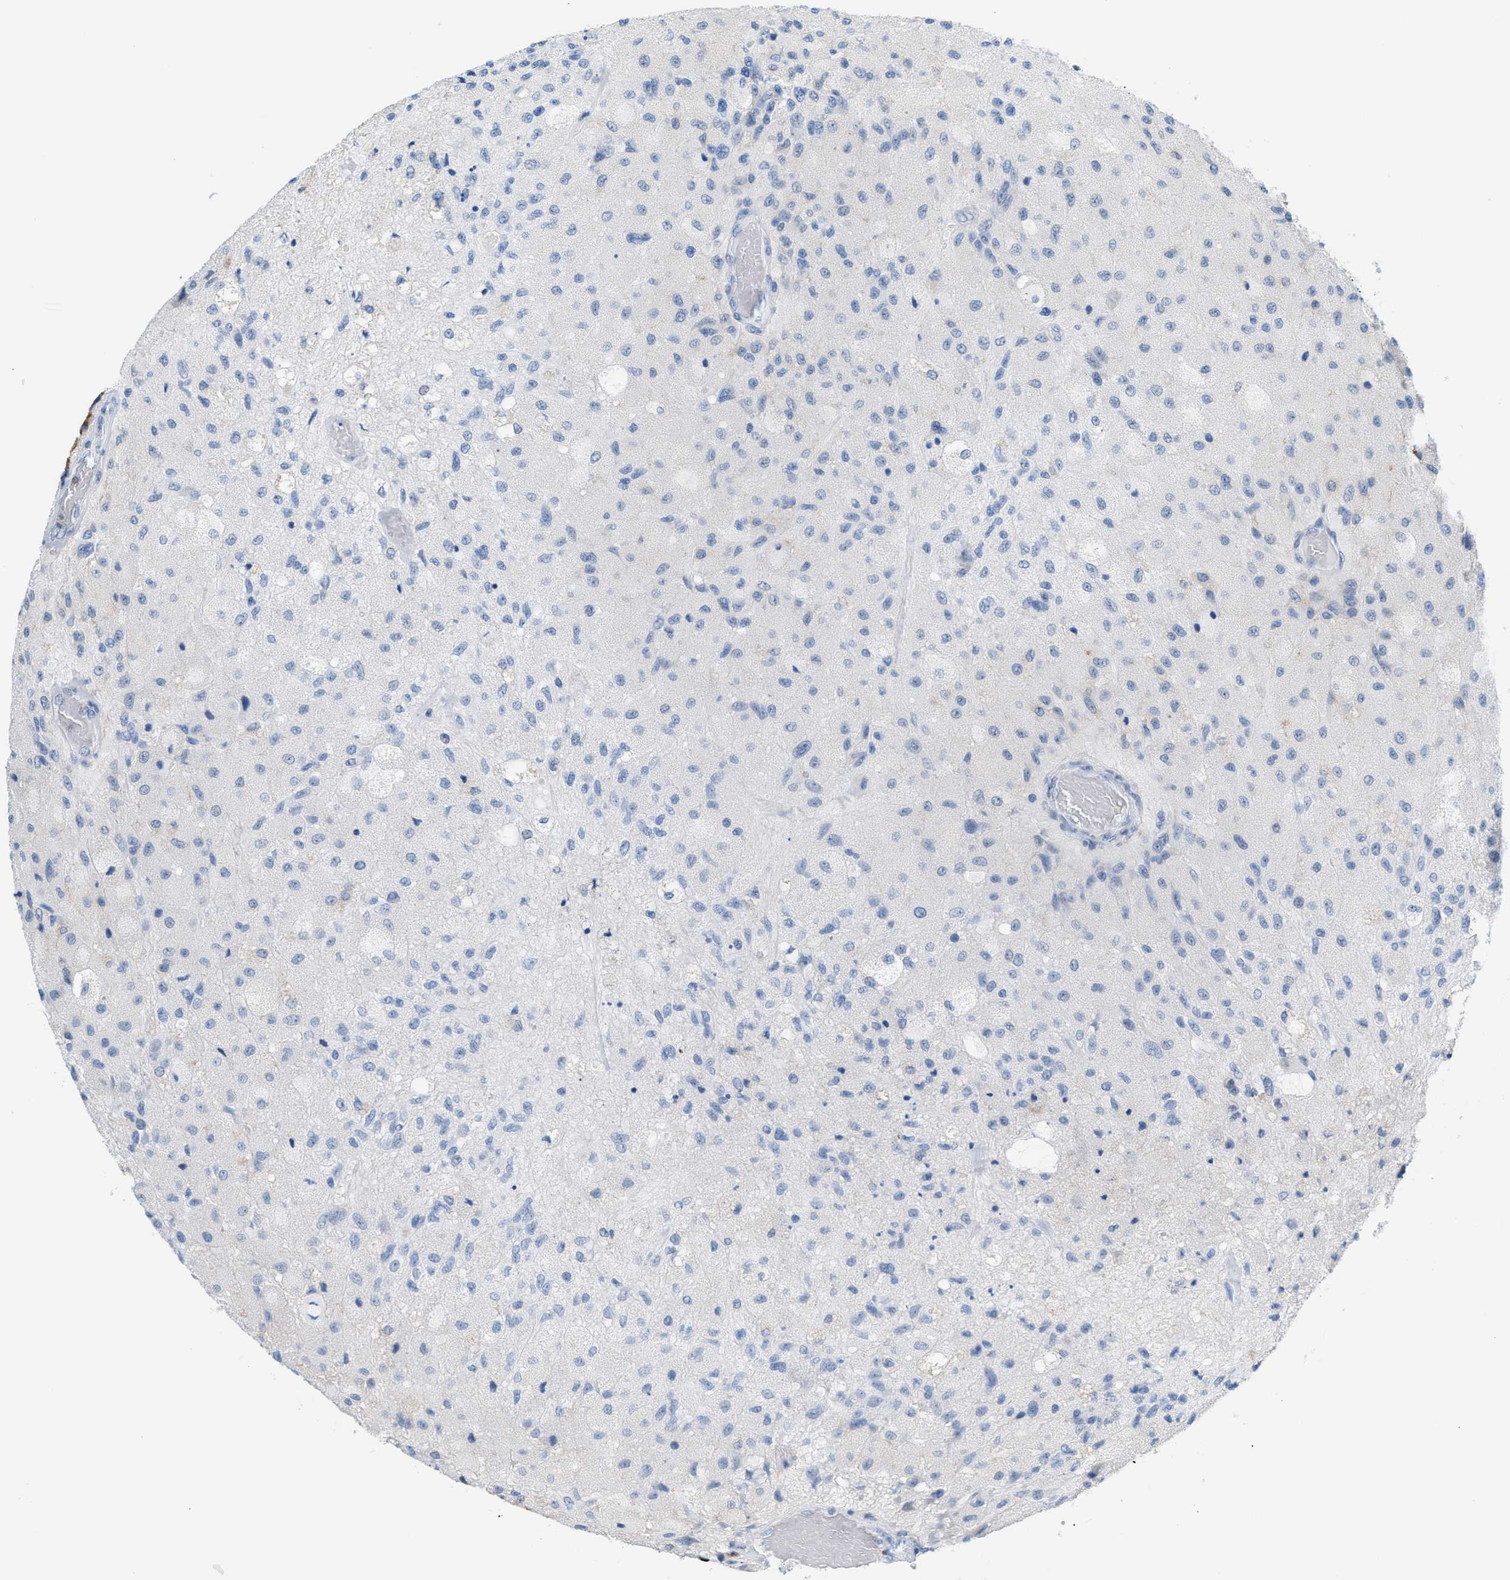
{"staining": {"intensity": "negative", "quantity": "none", "location": "none"}, "tissue": "glioma", "cell_type": "Tumor cells", "image_type": "cancer", "snomed": [{"axis": "morphology", "description": "Normal tissue, NOS"}, {"axis": "morphology", "description": "Glioma, malignant, High grade"}, {"axis": "topography", "description": "Cerebral cortex"}], "caption": "This is an immunohistochemistry (IHC) histopathology image of malignant glioma (high-grade). There is no expression in tumor cells.", "gene": "IL16", "patient": {"sex": "male", "age": 77}}